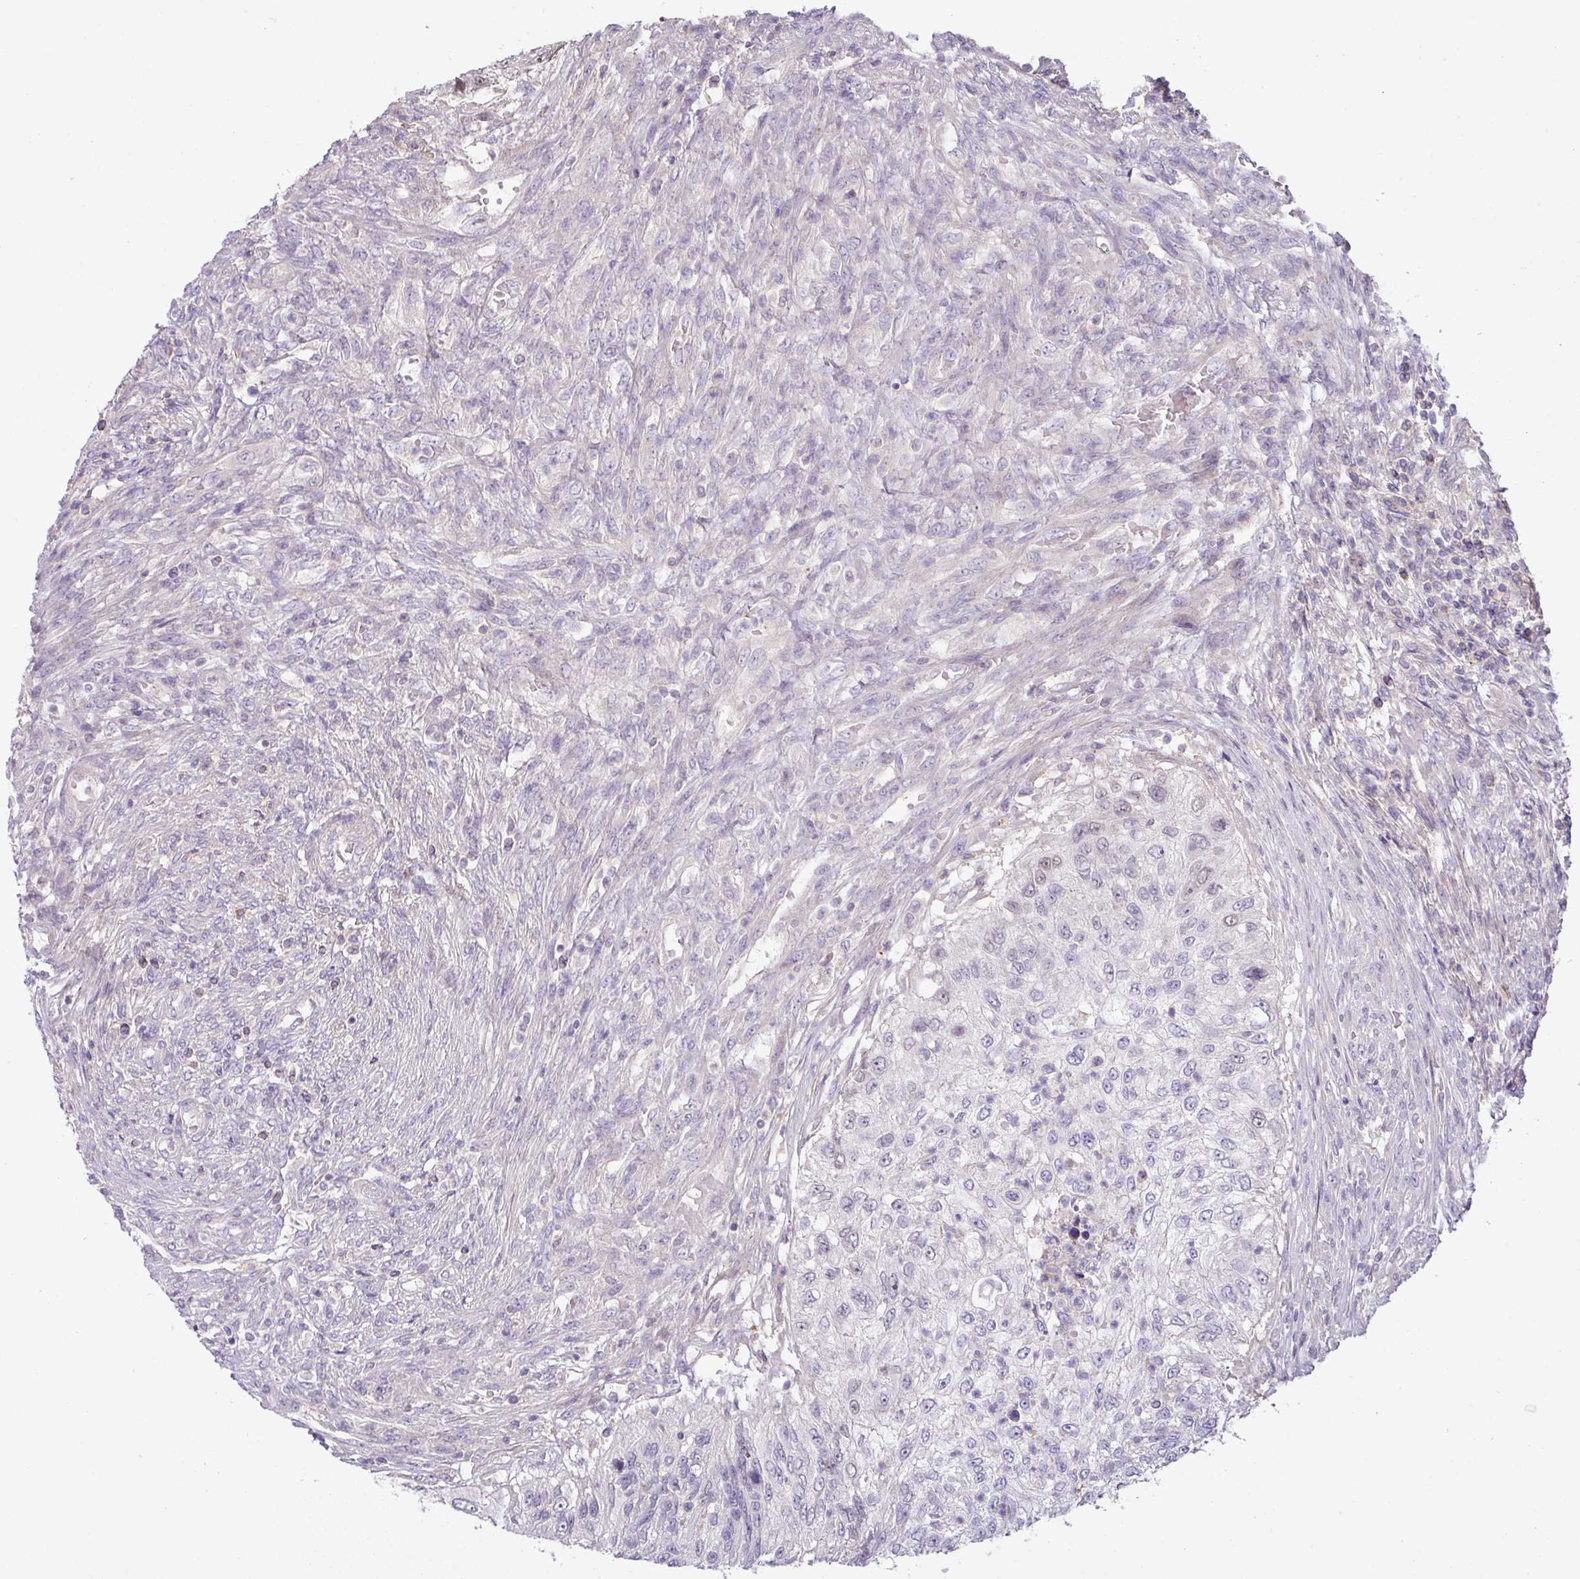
{"staining": {"intensity": "negative", "quantity": "none", "location": "none"}, "tissue": "urothelial cancer", "cell_type": "Tumor cells", "image_type": "cancer", "snomed": [{"axis": "morphology", "description": "Urothelial carcinoma, High grade"}, {"axis": "topography", "description": "Urinary bladder"}], "caption": "Immunohistochemical staining of high-grade urothelial carcinoma reveals no significant staining in tumor cells.", "gene": "HOXC13", "patient": {"sex": "female", "age": 60}}